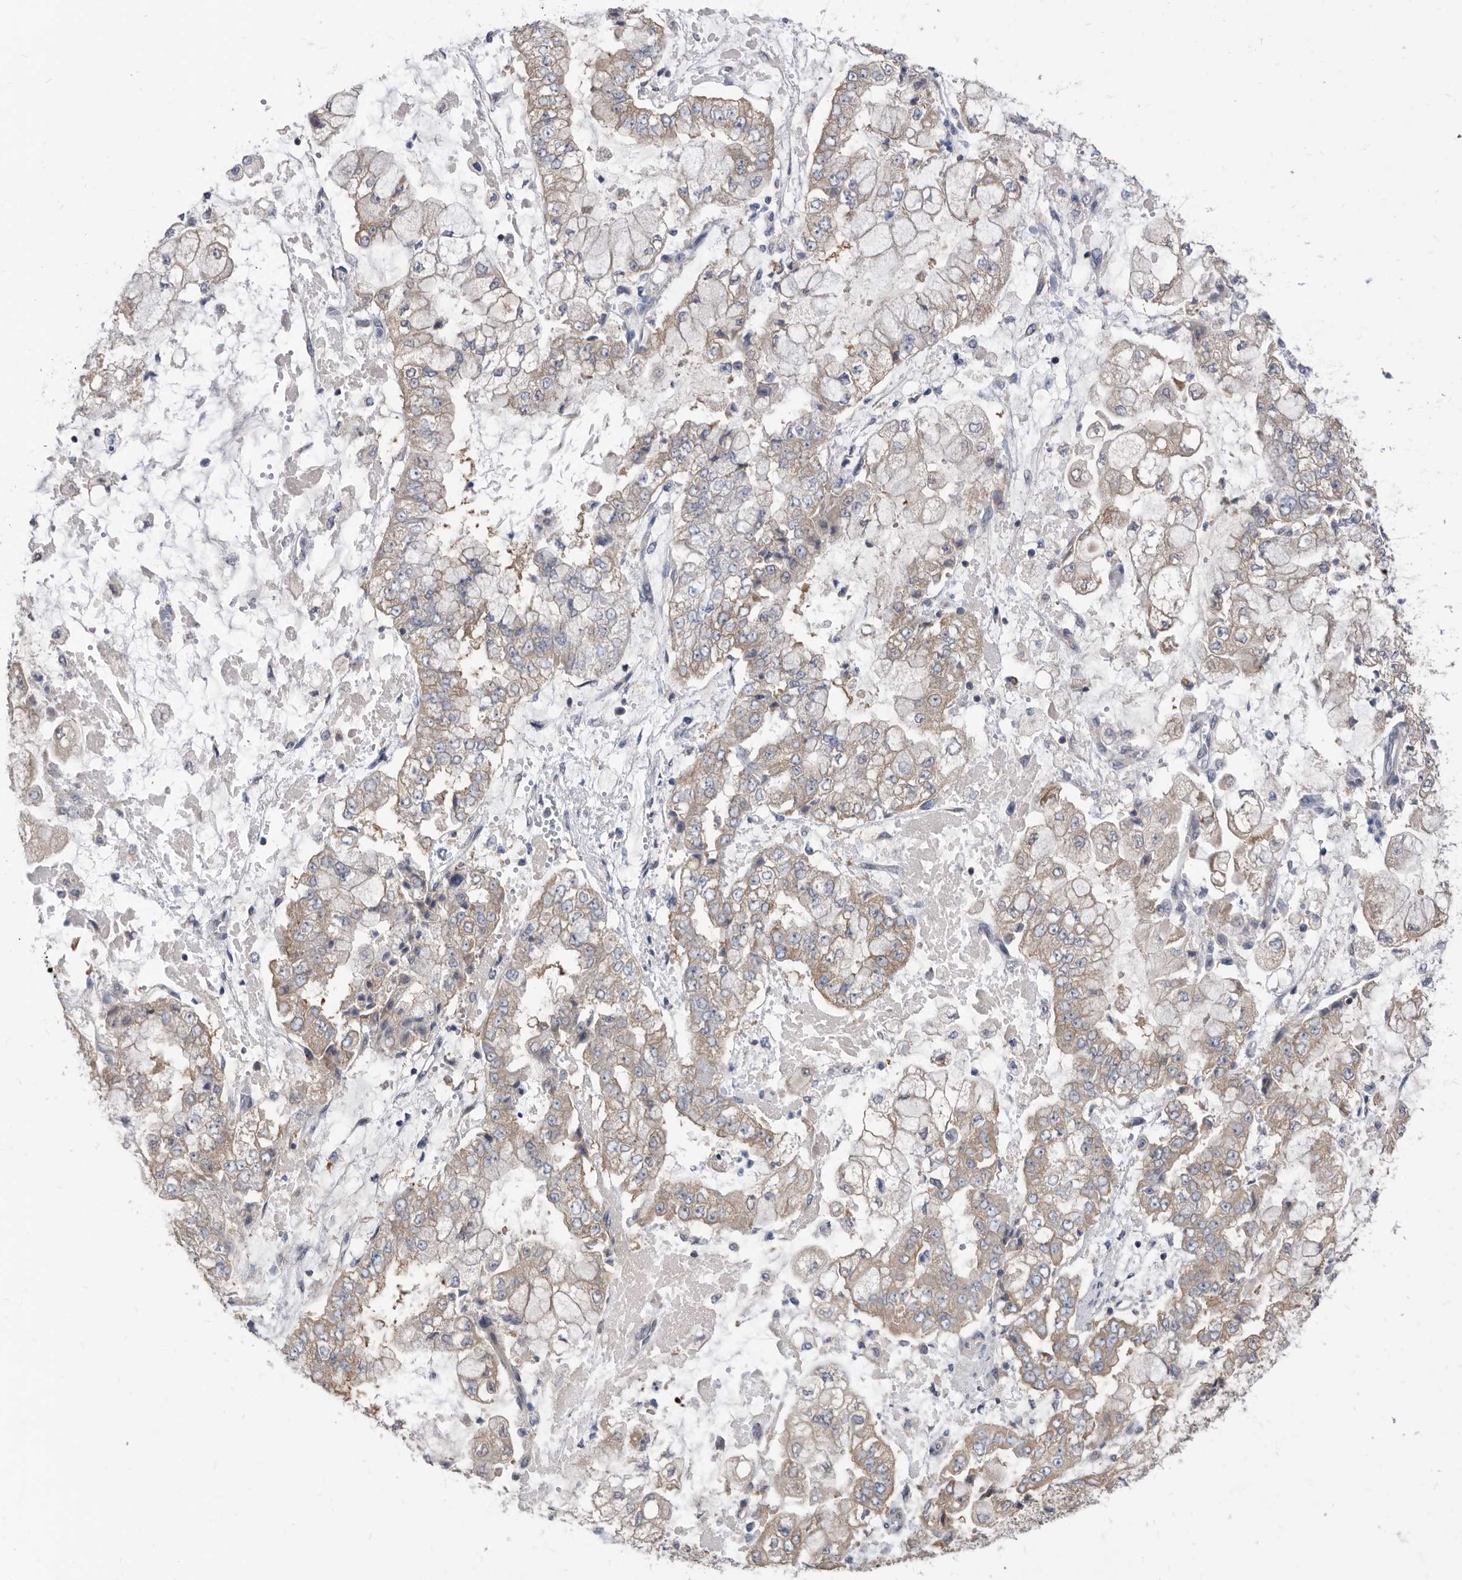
{"staining": {"intensity": "weak", "quantity": "25%-75%", "location": "cytoplasmic/membranous"}, "tissue": "stomach cancer", "cell_type": "Tumor cells", "image_type": "cancer", "snomed": [{"axis": "morphology", "description": "Adenocarcinoma, NOS"}, {"axis": "topography", "description": "Stomach"}], "caption": "About 25%-75% of tumor cells in stomach adenocarcinoma exhibit weak cytoplasmic/membranous protein positivity as visualized by brown immunohistochemical staining.", "gene": "CCT4", "patient": {"sex": "male", "age": 76}}